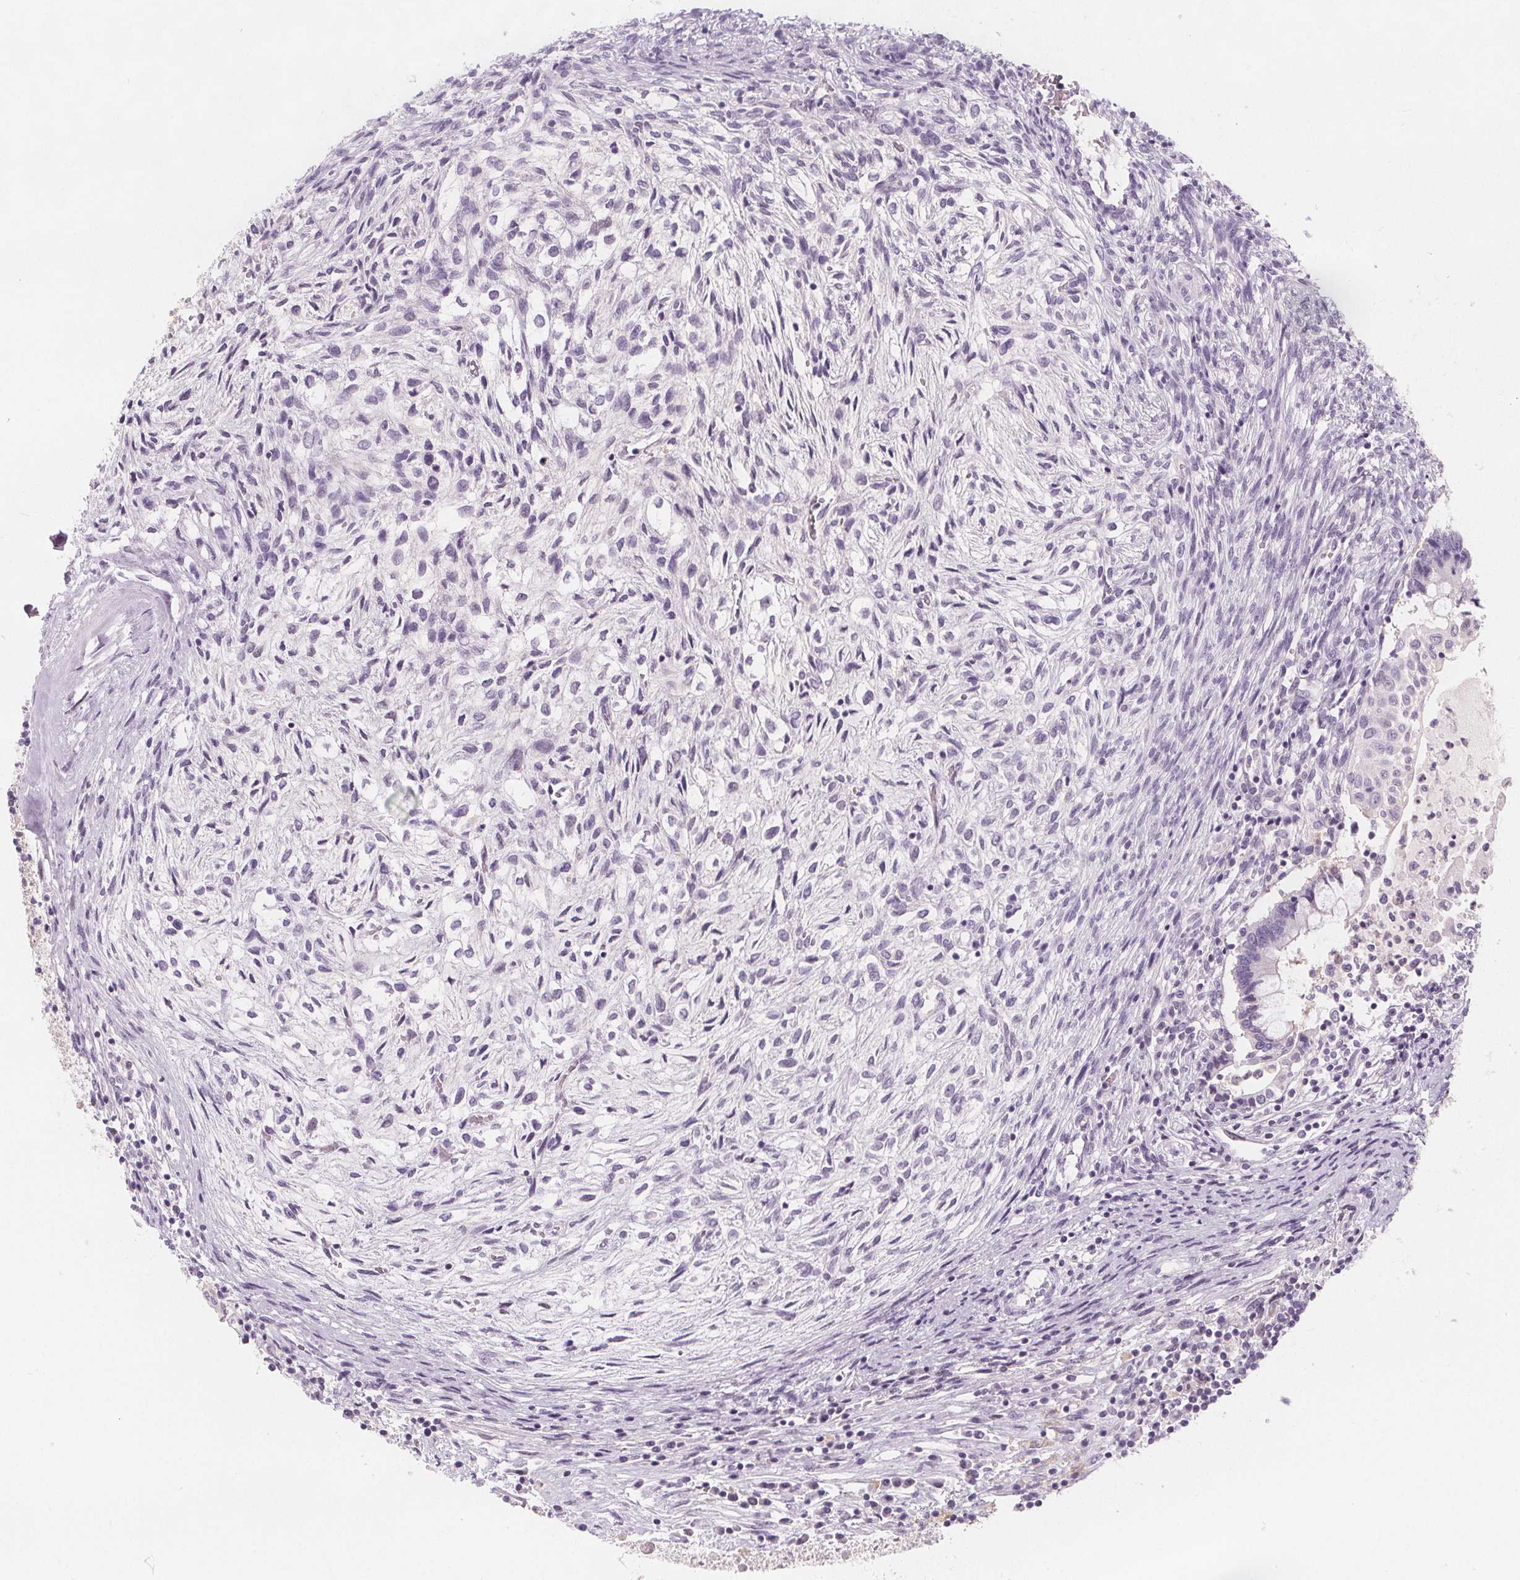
{"staining": {"intensity": "negative", "quantity": "none", "location": "none"}, "tissue": "testis cancer", "cell_type": "Tumor cells", "image_type": "cancer", "snomed": [{"axis": "morphology", "description": "Carcinoma, Embryonal, NOS"}, {"axis": "topography", "description": "Testis"}], "caption": "This is an immunohistochemistry micrograph of human testis embryonal carcinoma. There is no staining in tumor cells.", "gene": "UGP2", "patient": {"sex": "male", "age": 37}}